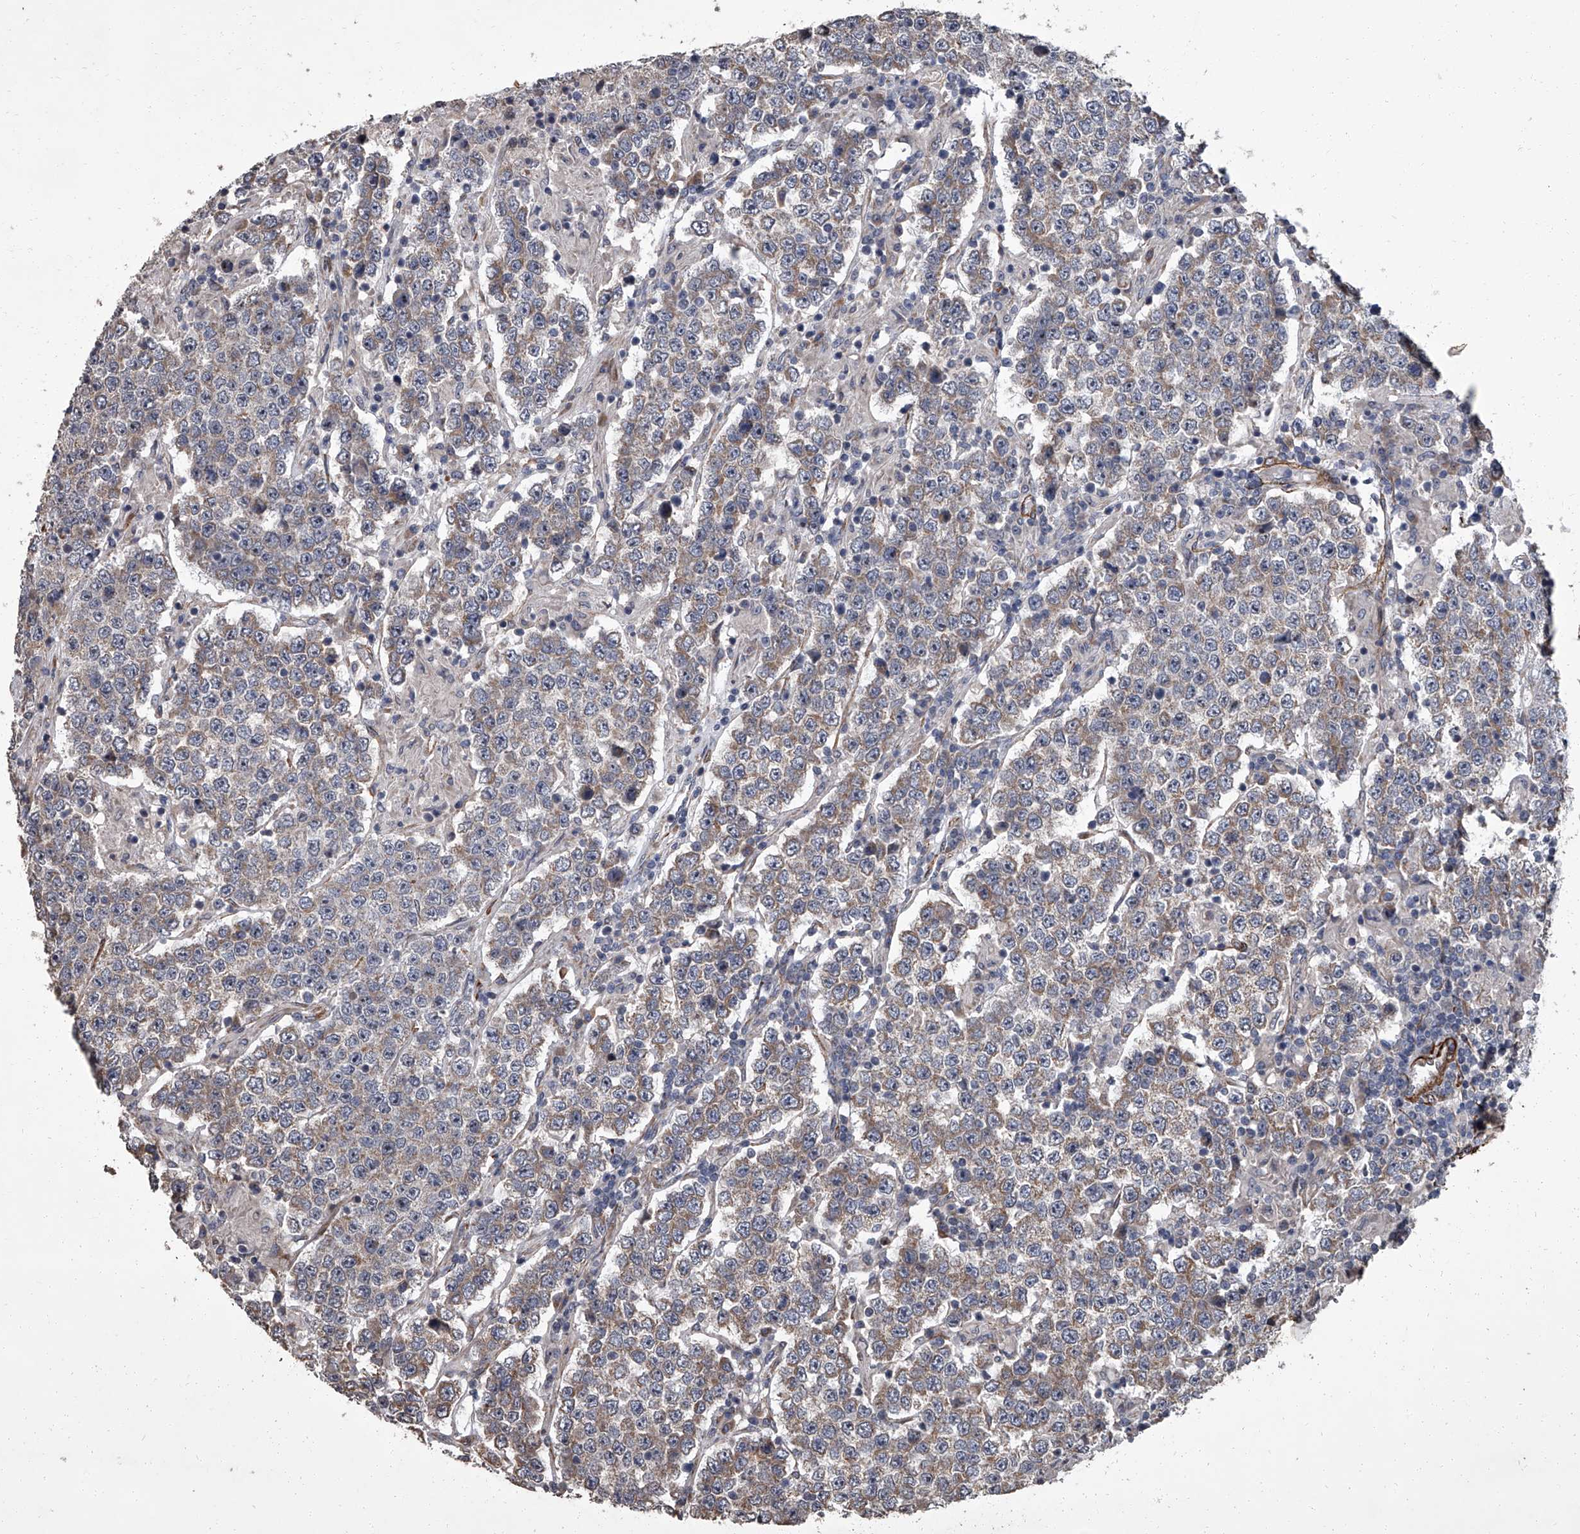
{"staining": {"intensity": "weak", "quantity": ">75%", "location": "cytoplasmic/membranous"}, "tissue": "testis cancer", "cell_type": "Tumor cells", "image_type": "cancer", "snomed": [{"axis": "morphology", "description": "Normal tissue, NOS"}, {"axis": "morphology", "description": "Urothelial carcinoma, High grade"}, {"axis": "morphology", "description": "Seminoma, NOS"}, {"axis": "morphology", "description": "Carcinoma, Embryonal, NOS"}, {"axis": "topography", "description": "Urinary bladder"}, {"axis": "topography", "description": "Testis"}], "caption": "Immunohistochemistry (IHC) photomicrograph of human testis cancer stained for a protein (brown), which reveals low levels of weak cytoplasmic/membranous expression in approximately >75% of tumor cells.", "gene": "SIRT4", "patient": {"sex": "male", "age": 41}}